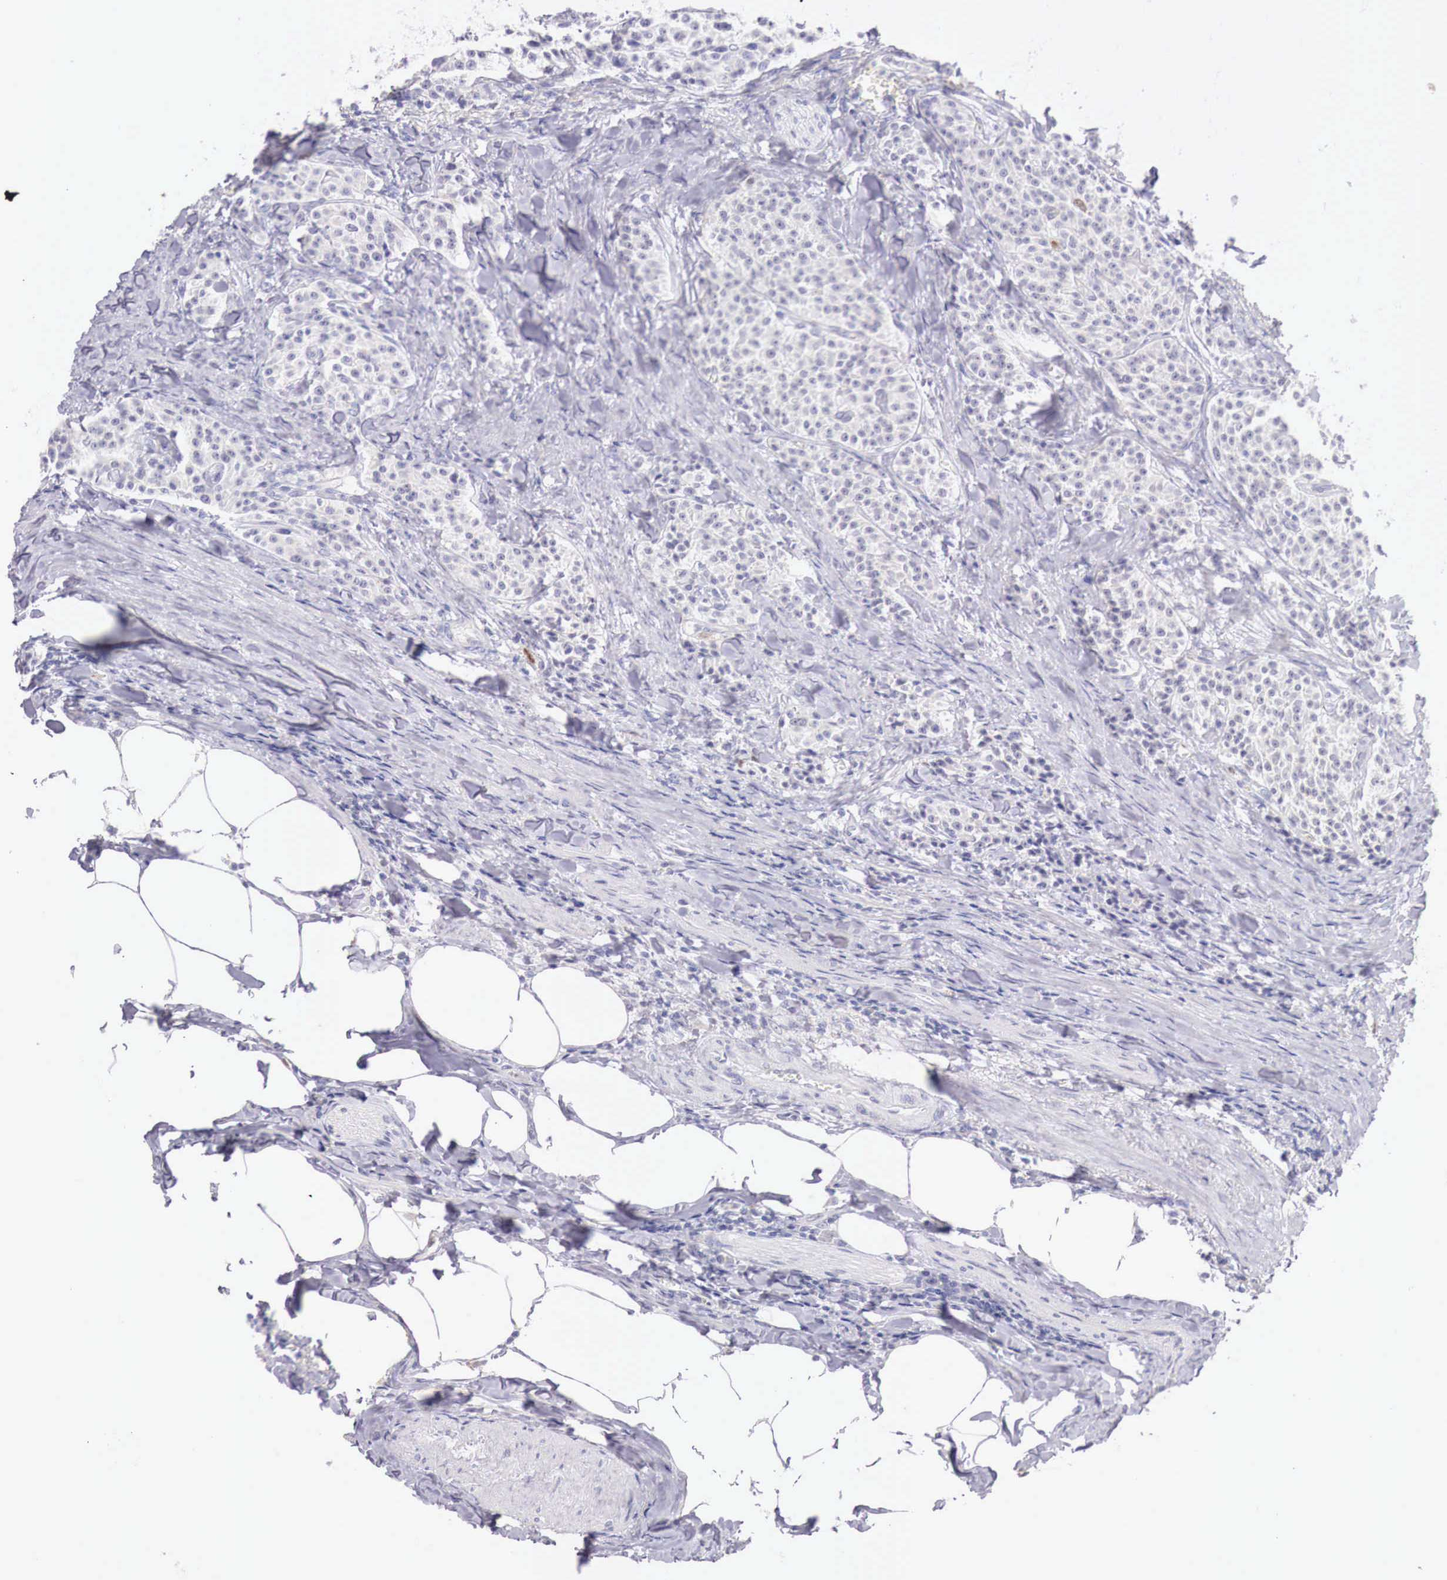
{"staining": {"intensity": "negative", "quantity": "none", "location": "none"}, "tissue": "carcinoid", "cell_type": "Tumor cells", "image_type": "cancer", "snomed": [{"axis": "morphology", "description": "Carcinoid, malignant, NOS"}, {"axis": "topography", "description": "Stomach"}], "caption": "Image shows no significant protein expression in tumor cells of malignant carcinoid. Brightfield microscopy of immunohistochemistry (IHC) stained with DAB (3,3'-diaminobenzidine) (brown) and hematoxylin (blue), captured at high magnification.", "gene": "ITIH6", "patient": {"sex": "female", "age": 76}}